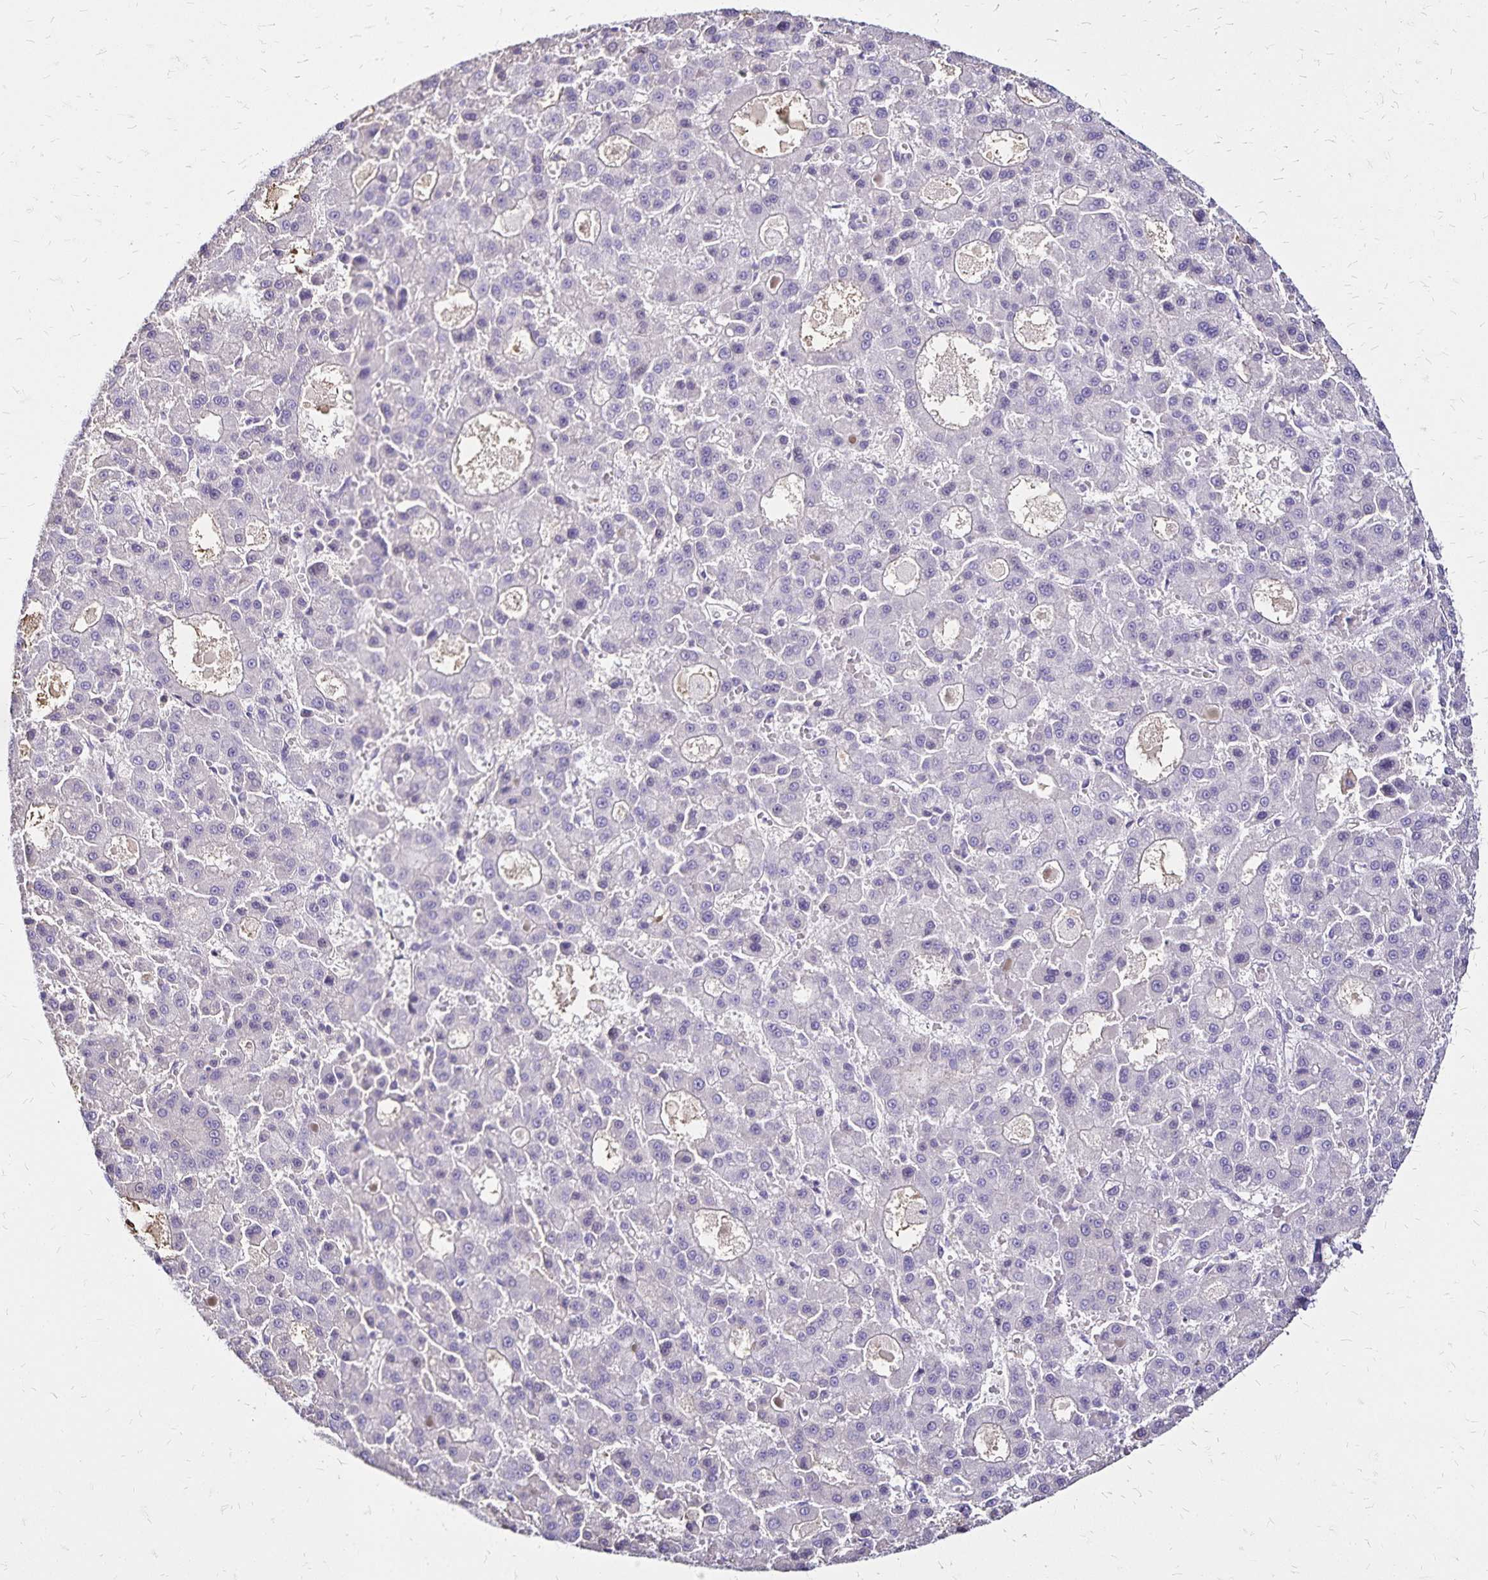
{"staining": {"intensity": "negative", "quantity": "none", "location": "none"}, "tissue": "liver cancer", "cell_type": "Tumor cells", "image_type": "cancer", "snomed": [{"axis": "morphology", "description": "Carcinoma, Hepatocellular, NOS"}, {"axis": "topography", "description": "Liver"}], "caption": "This is an IHC histopathology image of human liver hepatocellular carcinoma. There is no staining in tumor cells.", "gene": "KISS1", "patient": {"sex": "male", "age": 70}}